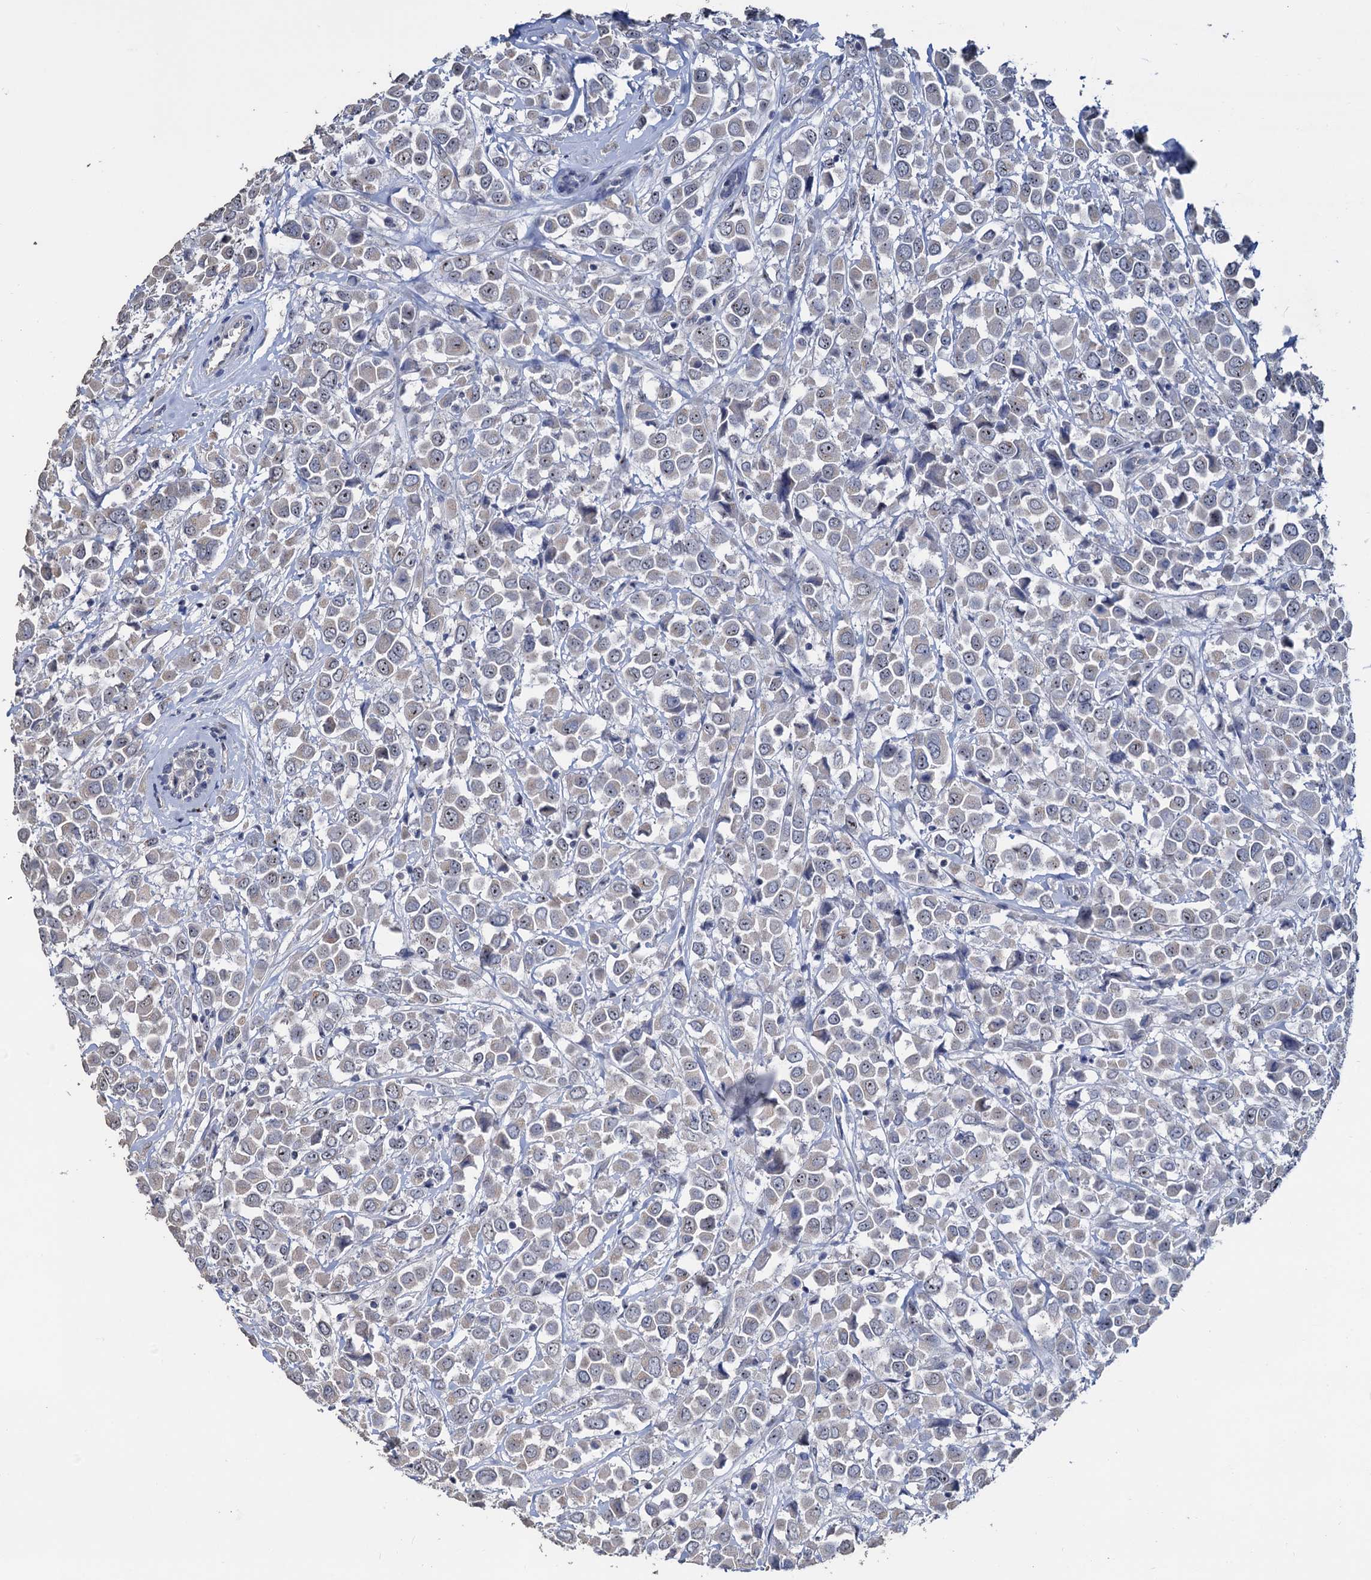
{"staining": {"intensity": "negative", "quantity": "none", "location": "none"}, "tissue": "breast cancer", "cell_type": "Tumor cells", "image_type": "cancer", "snomed": [{"axis": "morphology", "description": "Duct carcinoma"}, {"axis": "topography", "description": "Breast"}], "caption": "High power microscopy histopathology image of an immunohistochemistry (IHC) photomicrograph of breast cancer, revealing no significant staining in tumor cells. (DAB (3,3'-diaminobenzidine) immunohistochemistry, high magnification).", "gene": "C2CD3", "patient": {"sex": "female", "age": 61}}